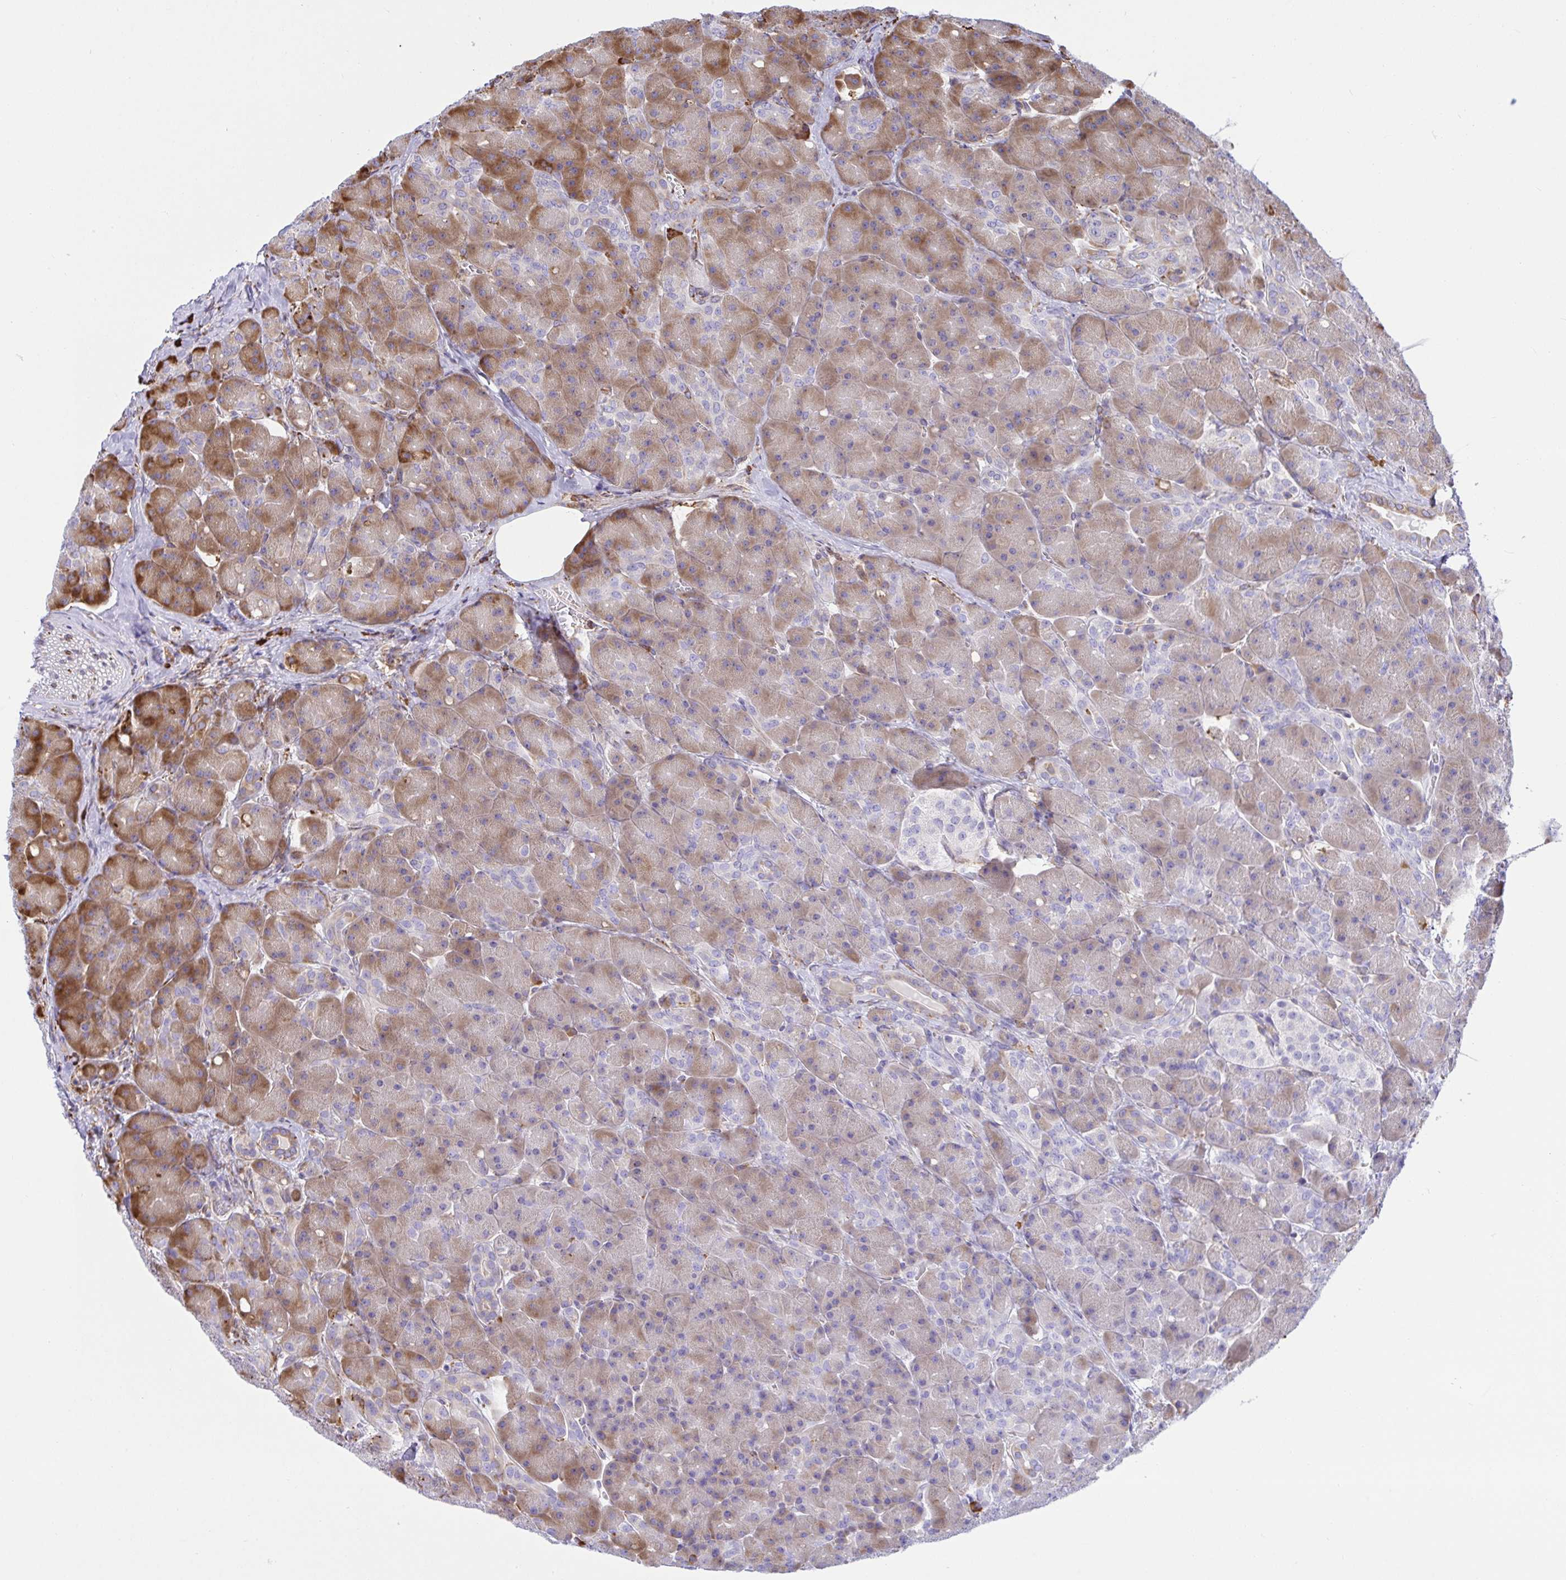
{"staining": {"intensity": "moderate", "quantity": "25%-75%", "location": "cytoplasmic/membranous"}, "tissue": "pancreas", "cell_type": "Exocrine glandular cells", "image_type": "normal", "snomed": [{"axis": "morphology", "description": "Normal tissue, NOS"}, {"axis": "topography", "description": "Pancreas"}], "caption": "Protein staining shows moderate cytoplasmic/membranous expression in about 25%-75% of exocrine glandular cells in benign pancreas.", "gene": "CLGN", "patient": {"sex": "male", "age": 55}}